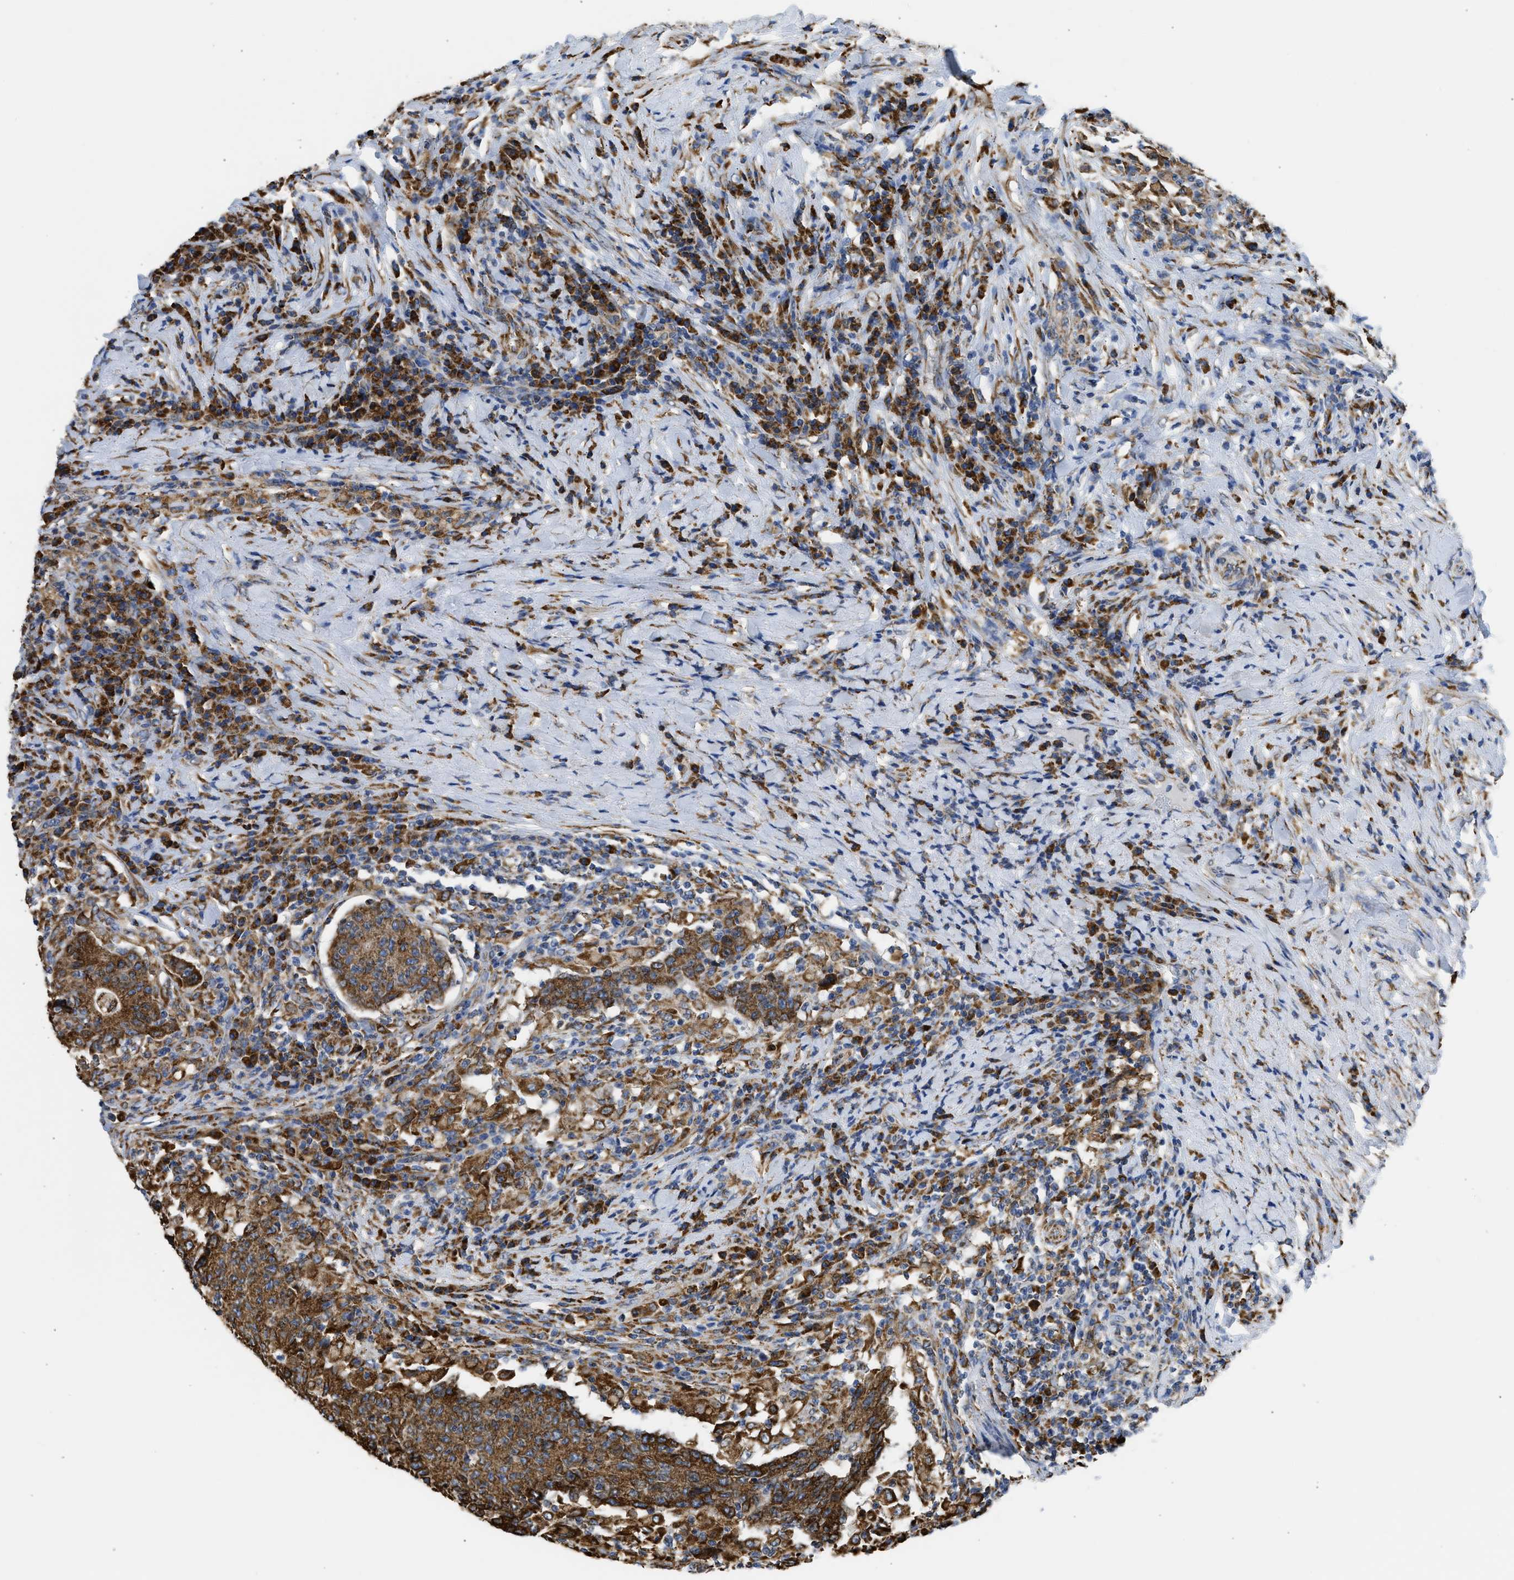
{"staining": {"intensity": "strong", "quantity": ">75%", "location": "cytoplasmic/membranous"}, "tissue": "colorectal cancer", "cell_type": "Tumor cells", "image_type": "cancer", "snomed": [{"axis": "morphology", "description": "Normal tissue, NOS"}, {"axis": "morphology", "description": "Adenocarcinoma, NOS"}, {"axis": "topography", "description": "Colon"}], "caption": "Immunohistochemistry (IHC) histopathology image of colorectal cancer (adenocarcinoma) stained for a protein (brown), which demonstrates high levels of strong cytoplasmic/membranous staining in about >75% of tumor cells.", "gene": "CYCS", "patient": {"sex": "female", "age": 75}}